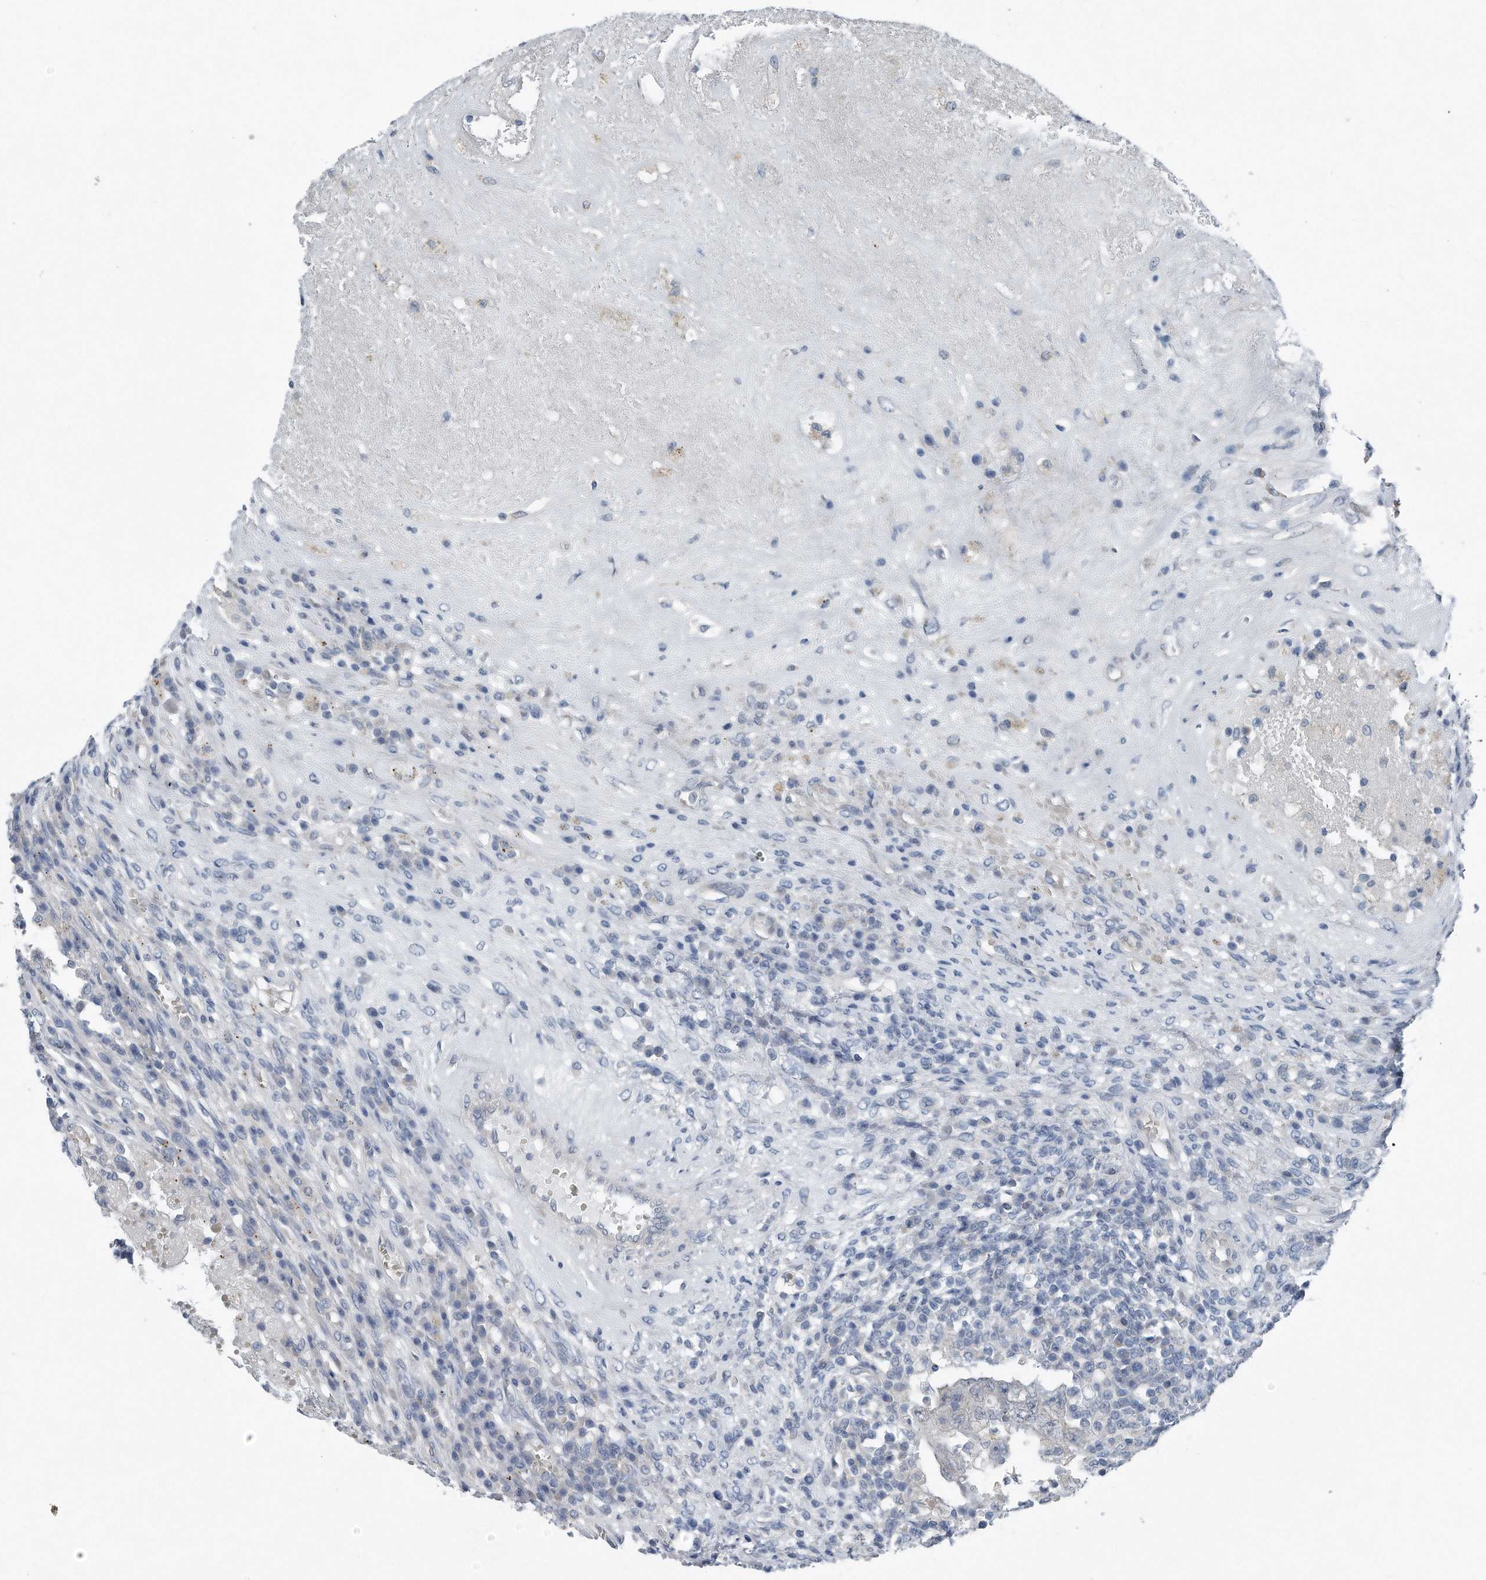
{"staining": {"intensity": "negative", "quantity": "none", "location": "none"}, "tissue": "testis cancer", "cell_type": "Tumor cells", "image_type": "cancer", "snomed": [{"axis": "morphology", "description": "Carcinoma, Embryonal, NOS"}, {"axis": "topography", "description": "Testis"}], "caption": "The IHC image has no significant staining in tumor cells of embryonal carcinoma (testis) tissue.", "gene": "YRDC", "patient": {"sex": "male", "age": 26}}